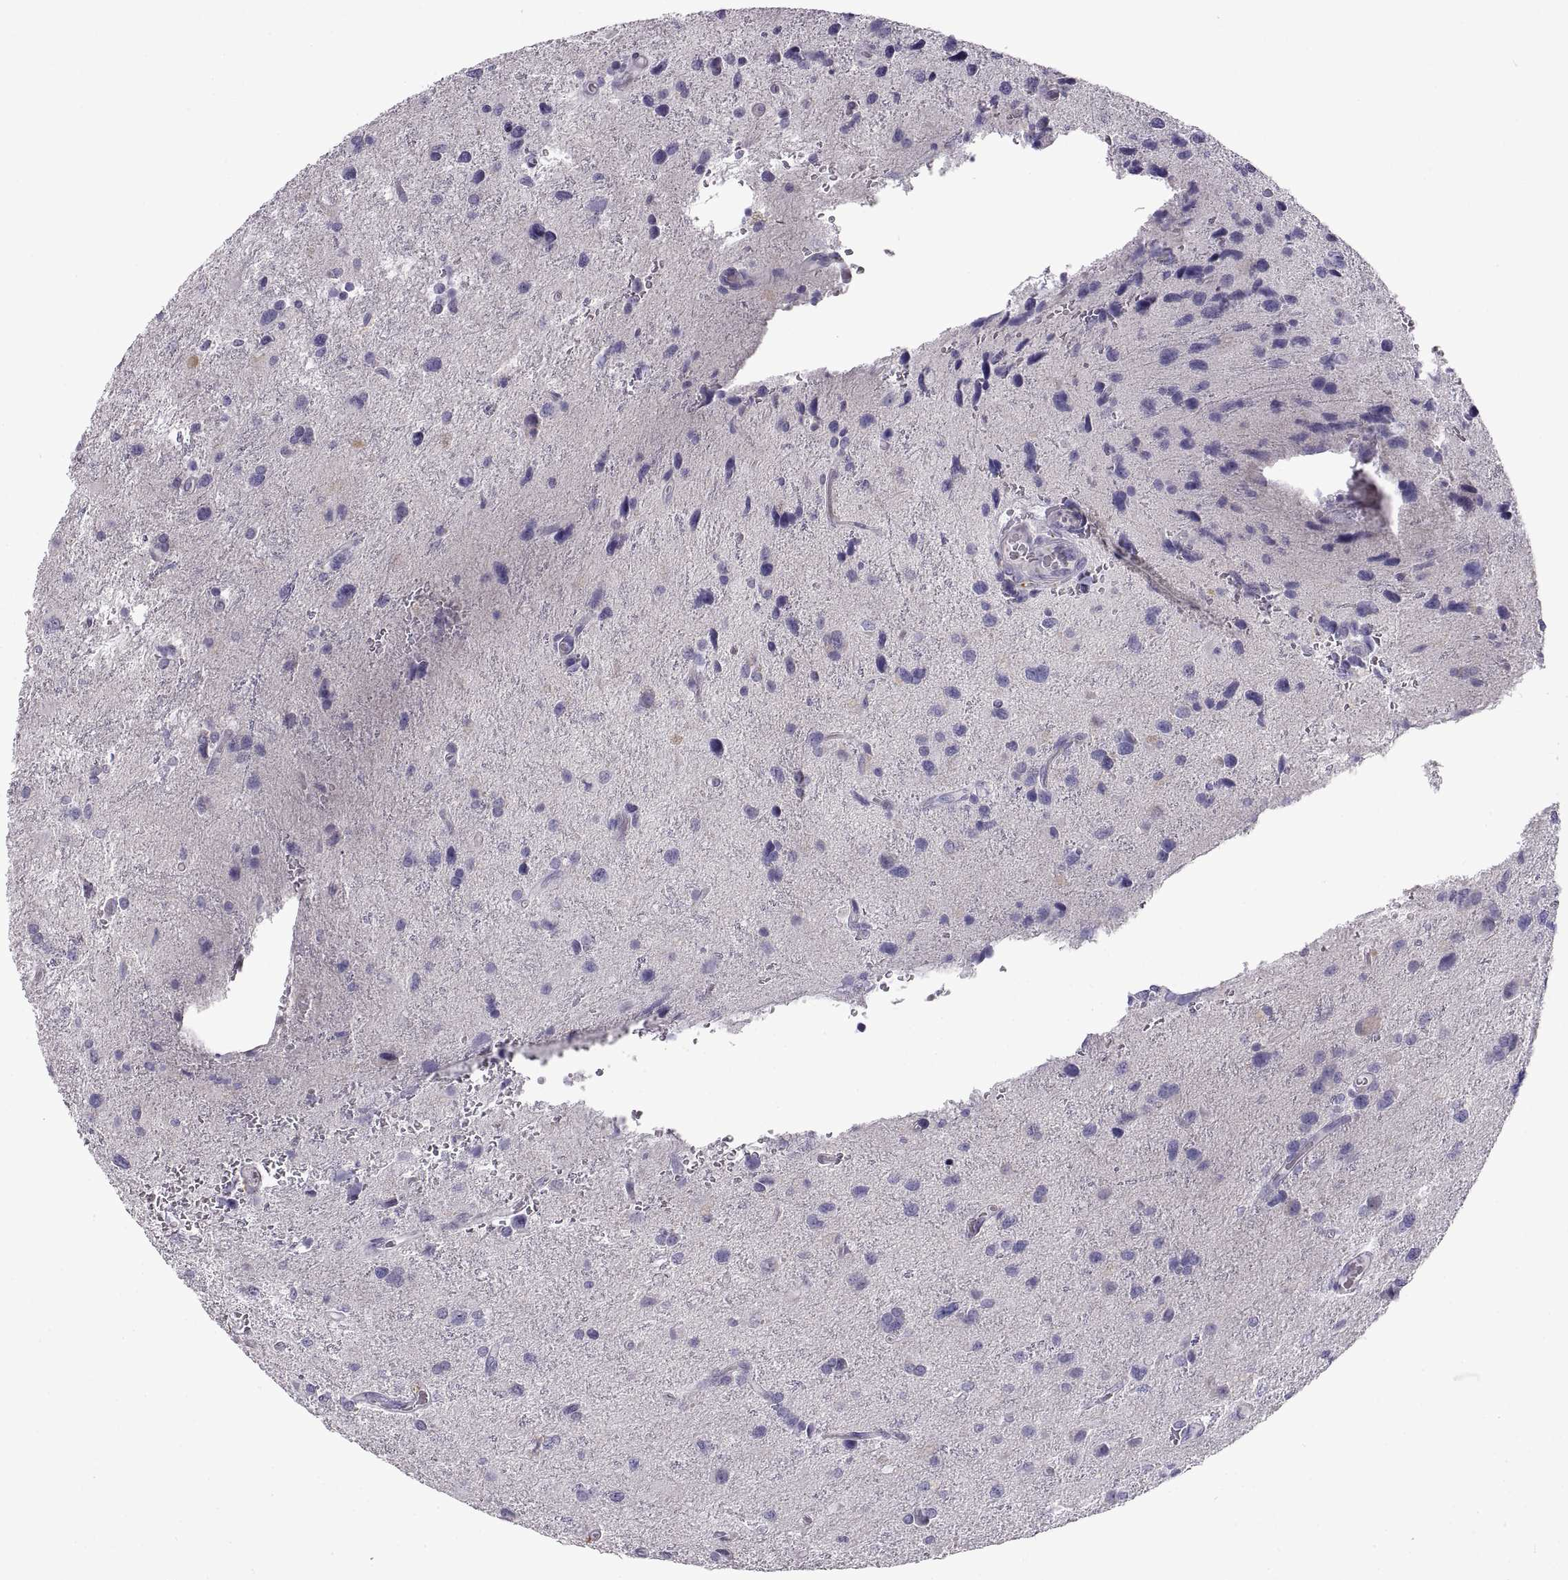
{"staining": {"intensity": "negative", "quantity": "none", "location": "none"}, "tissue": "glioma", "cell_type": "Tumor cells", "image_type": "cancer", "snomed": [{"axis": "morphology", "description": "Glioma, malignant, NOS"}, {"axis": "morphology", "description": "Glioma, malignant, High grade"}, {"axis": "topography", "description": "Brain"}], "caption": "Immunohistochemistry (IHC) photomicrograph of neoplastic tissue: human malignant glioma stained with DAB shows no significant protein positivity in tumor cells.", "gene": "CRYBB3", "patient": {"sex": "female", "age": 71}}